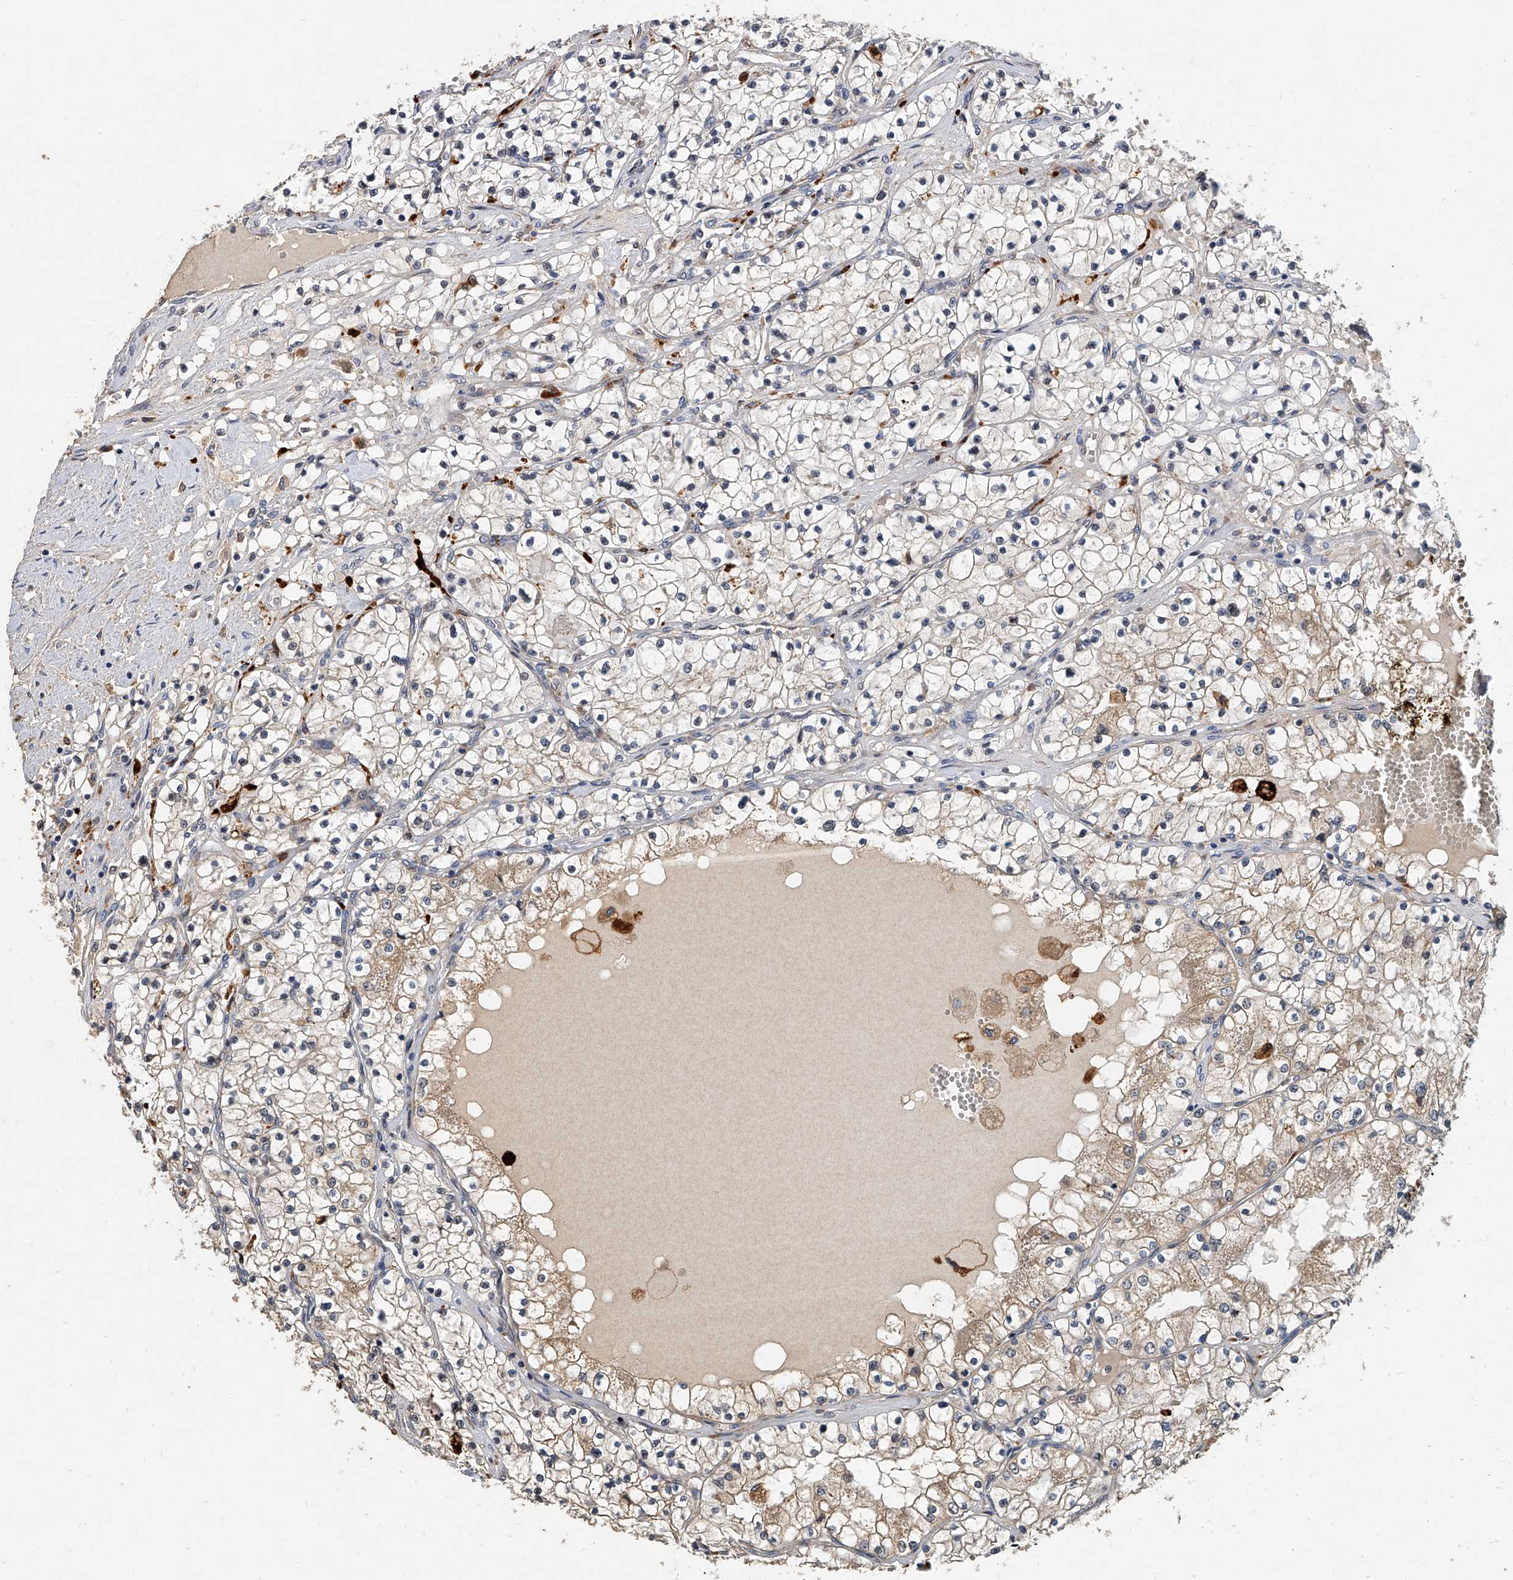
{"staining": {"intensity": "weak", "quantity": "25%-75%", "location": "cytoplasmic/membranous"}, "tissue": "renal cancer", "cell_type": "Tumor cells", "image_type": "cancer", "snomed": [{"axis": "morphology", "description": "Normal tissue, NOS"}, {"axis": "morphology", "description": "Adenocarcinoma, NOS"}, {"axis": "topography", "description": "Kidney"}], "caption": "Renal adenocarcinoma stained for a protein (brown) reveals weak cytoplasmic/membranous positive positivity in approximately 25%-75% of tumor cells.", "gene": "JAG2", "patient": {"sex": "male", "age": 68}}